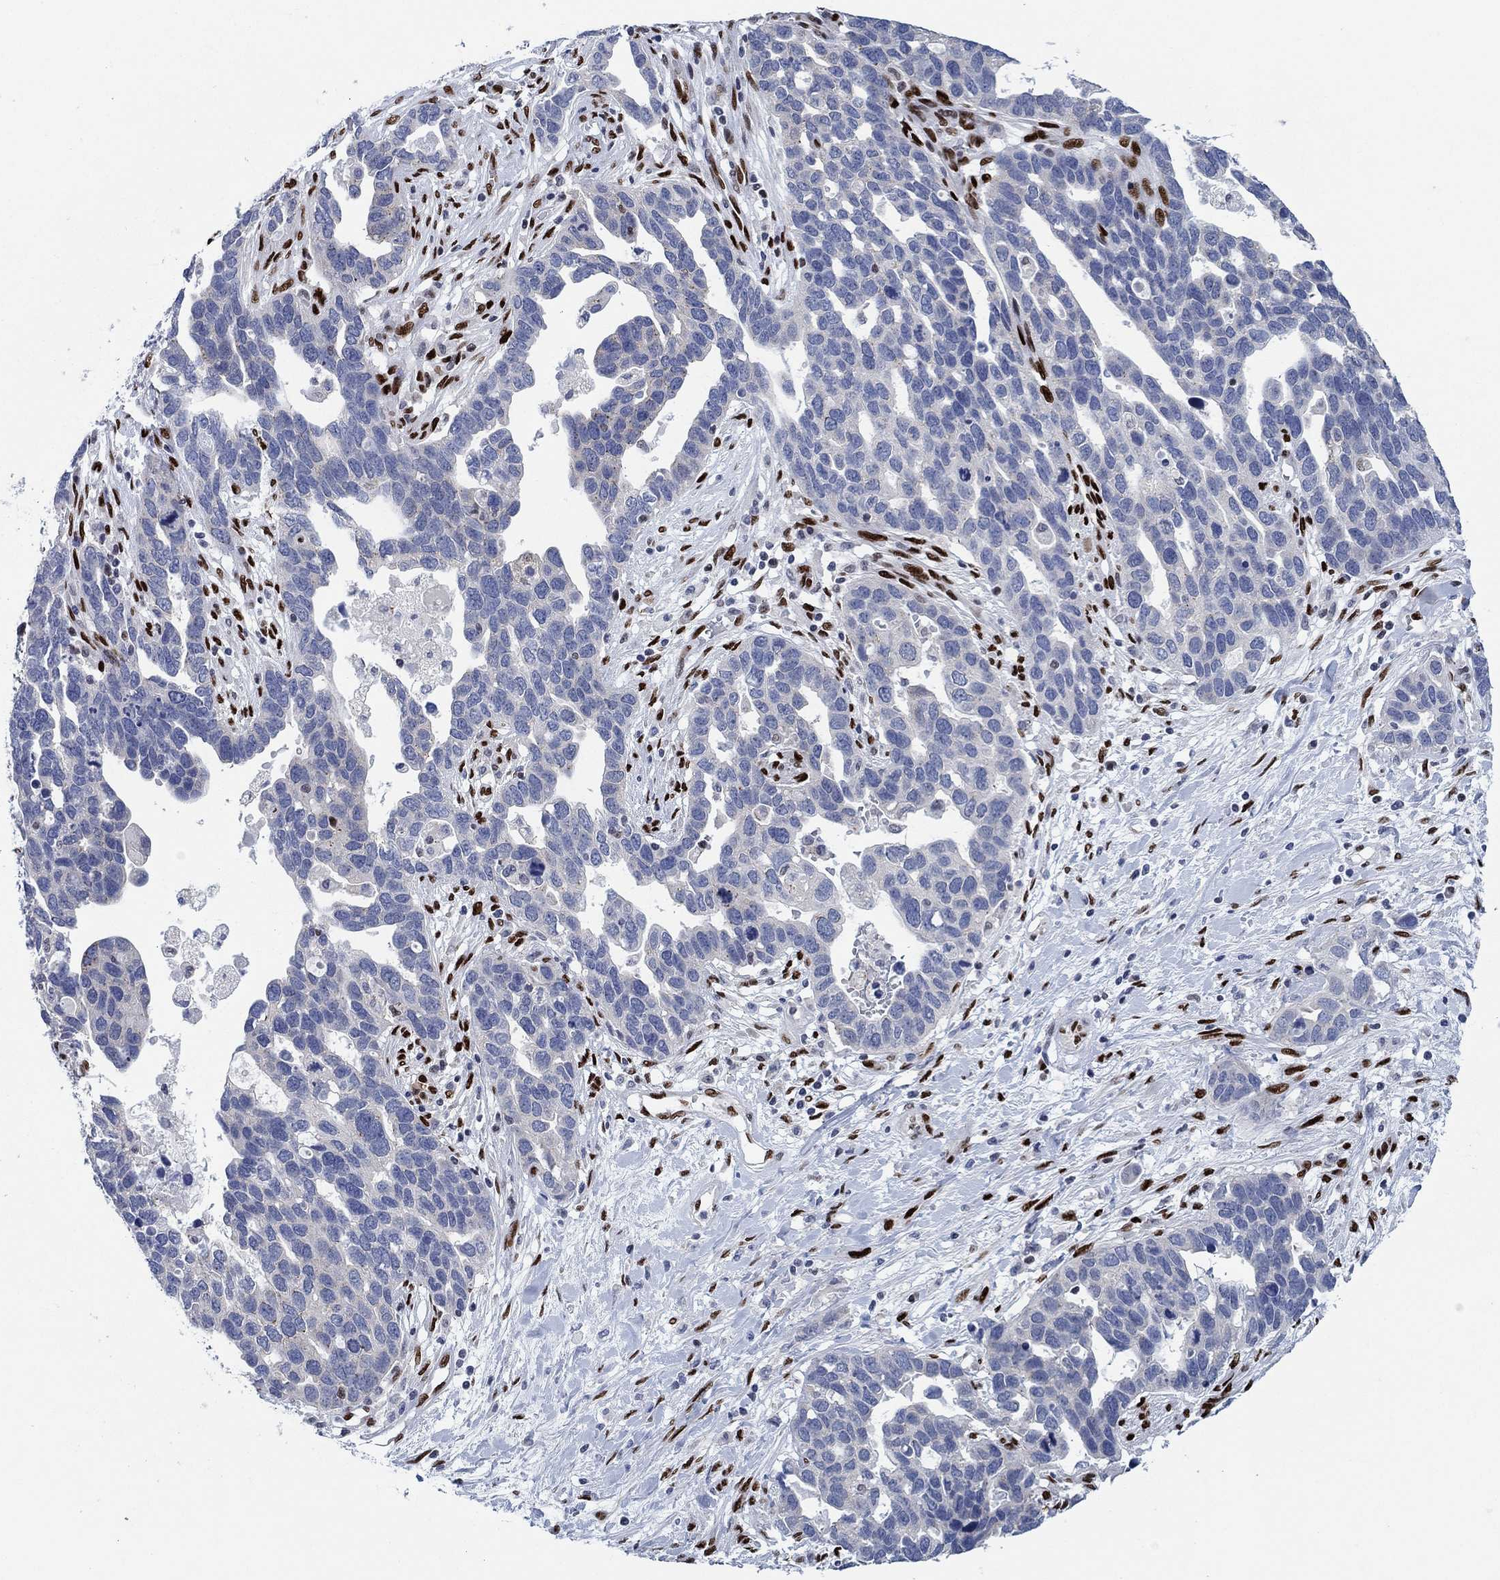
{"staining": {"intensity": "negative", "quantity": "none", "location": "none"}, "tissue": "ovarian cancer", "cell_type": "Tumor cells", "image_type": "cancer", "snomed": [{"axis": "morphology", "description": "Cystadenocarcinoma, serous, NOS"}, {"axis": "topography", "description": "Ovary"}], "caption": "This is an IHC image of human serous cystadenocarcinoma (ovarian). There is no expression in tumor cells.", "gene": "ZEB1", "patient": {"sex": "female", "age": 54}}